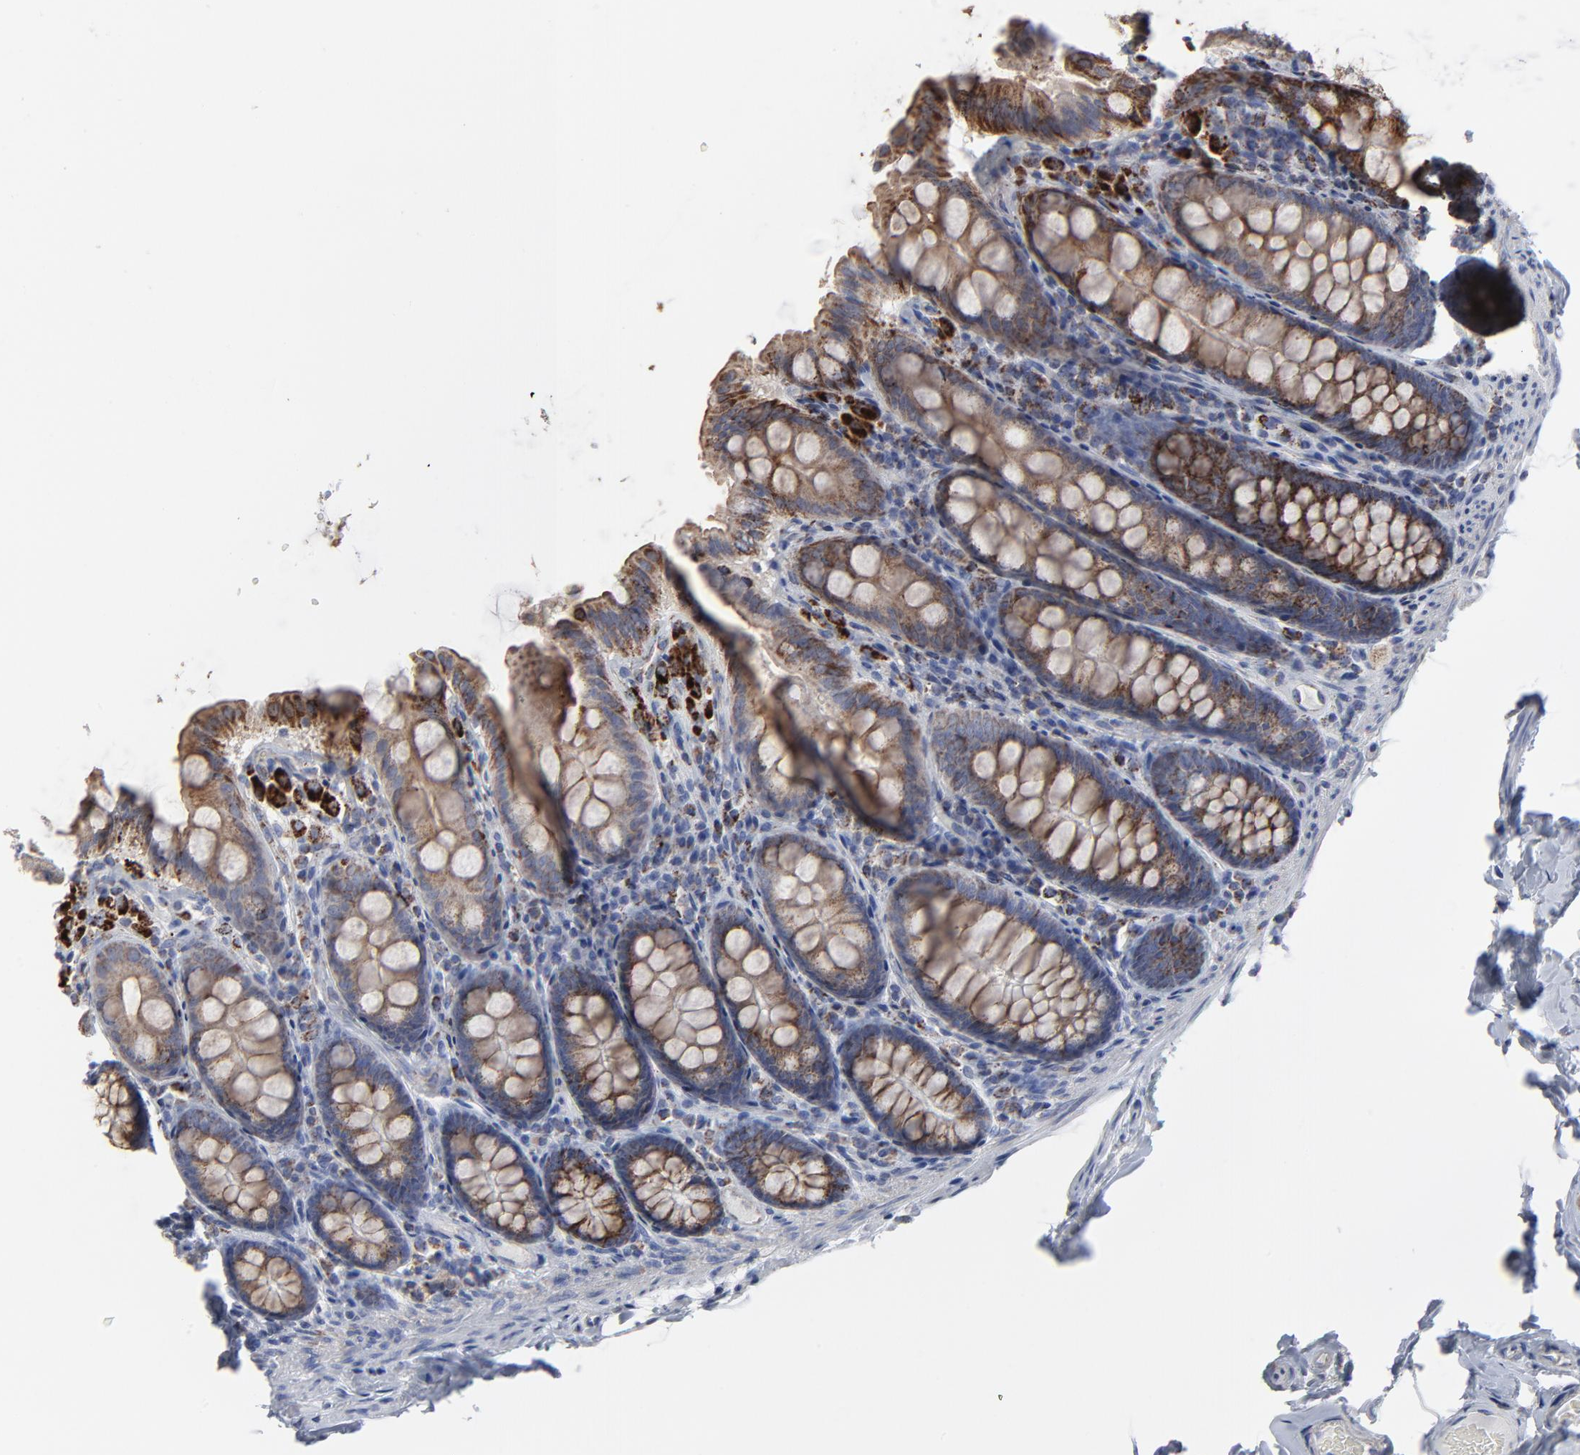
{"staining": {"intensity": "strong", "quantity": ">75%", "location": "cytoplasmic/membranous"}, "tissue": "colon", "cell_type": "Glandular cells", "image_type": "normal", "snomed": [{"axis": "morphology", "description": "Normal tissue, NOS"}, {"axis": "topography", "description": "Colon"}], "caption": "Immunohistochemistry (DAB) staining of normal human colon displays strong cytoplasmic/membranous protein expression in about >75% of glandular cells.", "gene": "TXNRD2", "patient": {"sex": "female", "age": 61}}